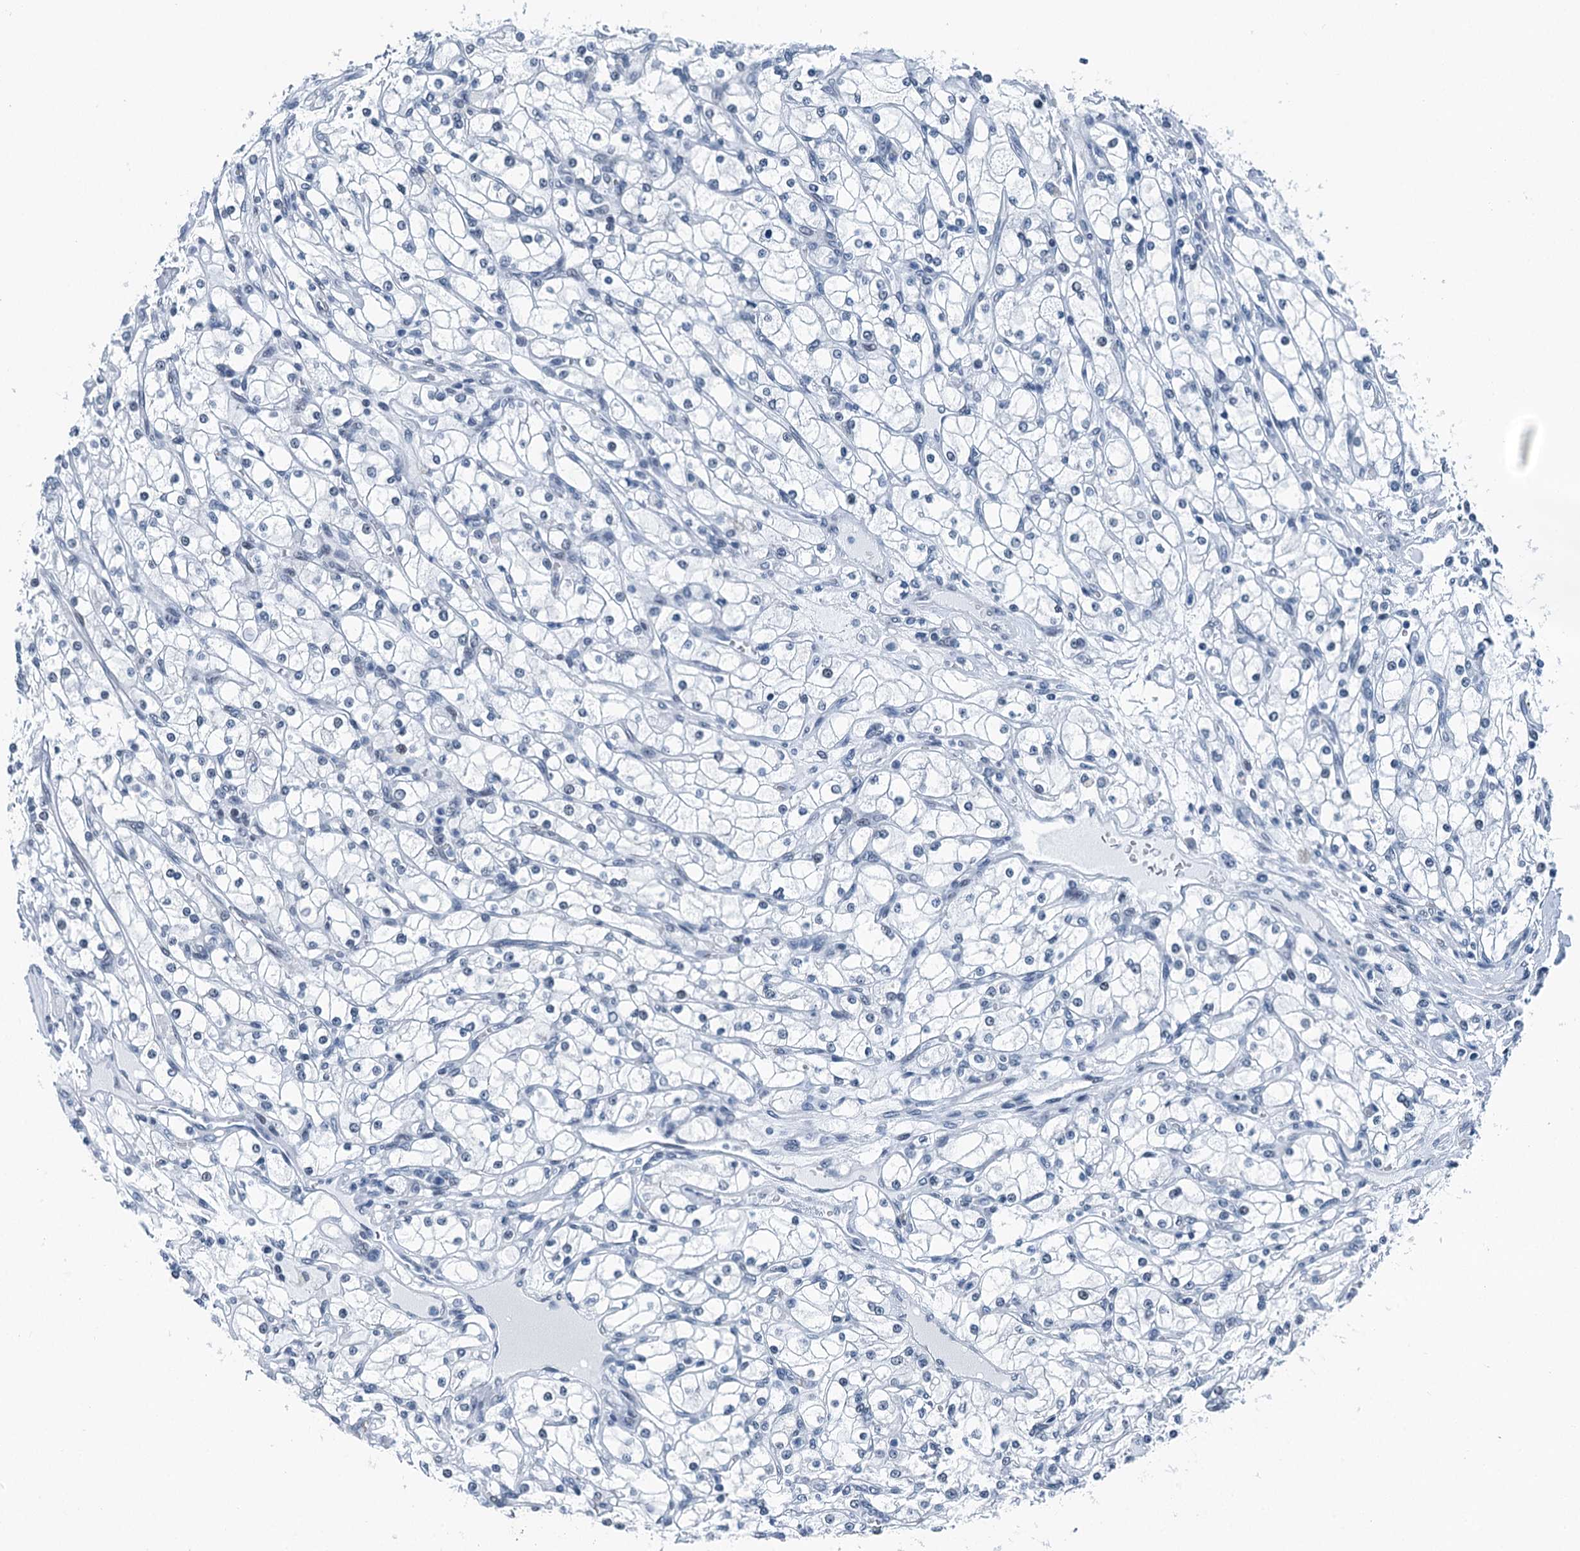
{"staining": {"intensity": "negative", "quantity": "none", "location": "none"}, "tissue": "renal cancer", "cell_type": "Tumor cells", "image_type": "cancer", "snomed": [{"axis": "morphology", "description": "Adenocarcinoma, NOS"}, {"axis": "topography", "description": "Kidney"}], "caption": "This is a micrograph of immunohistochemistry staining of adenocarcinoma (renal), which shows no staining in tumor cells.", "gene": "TRPT1", "patient": {"sex": "male", "age": 80}}